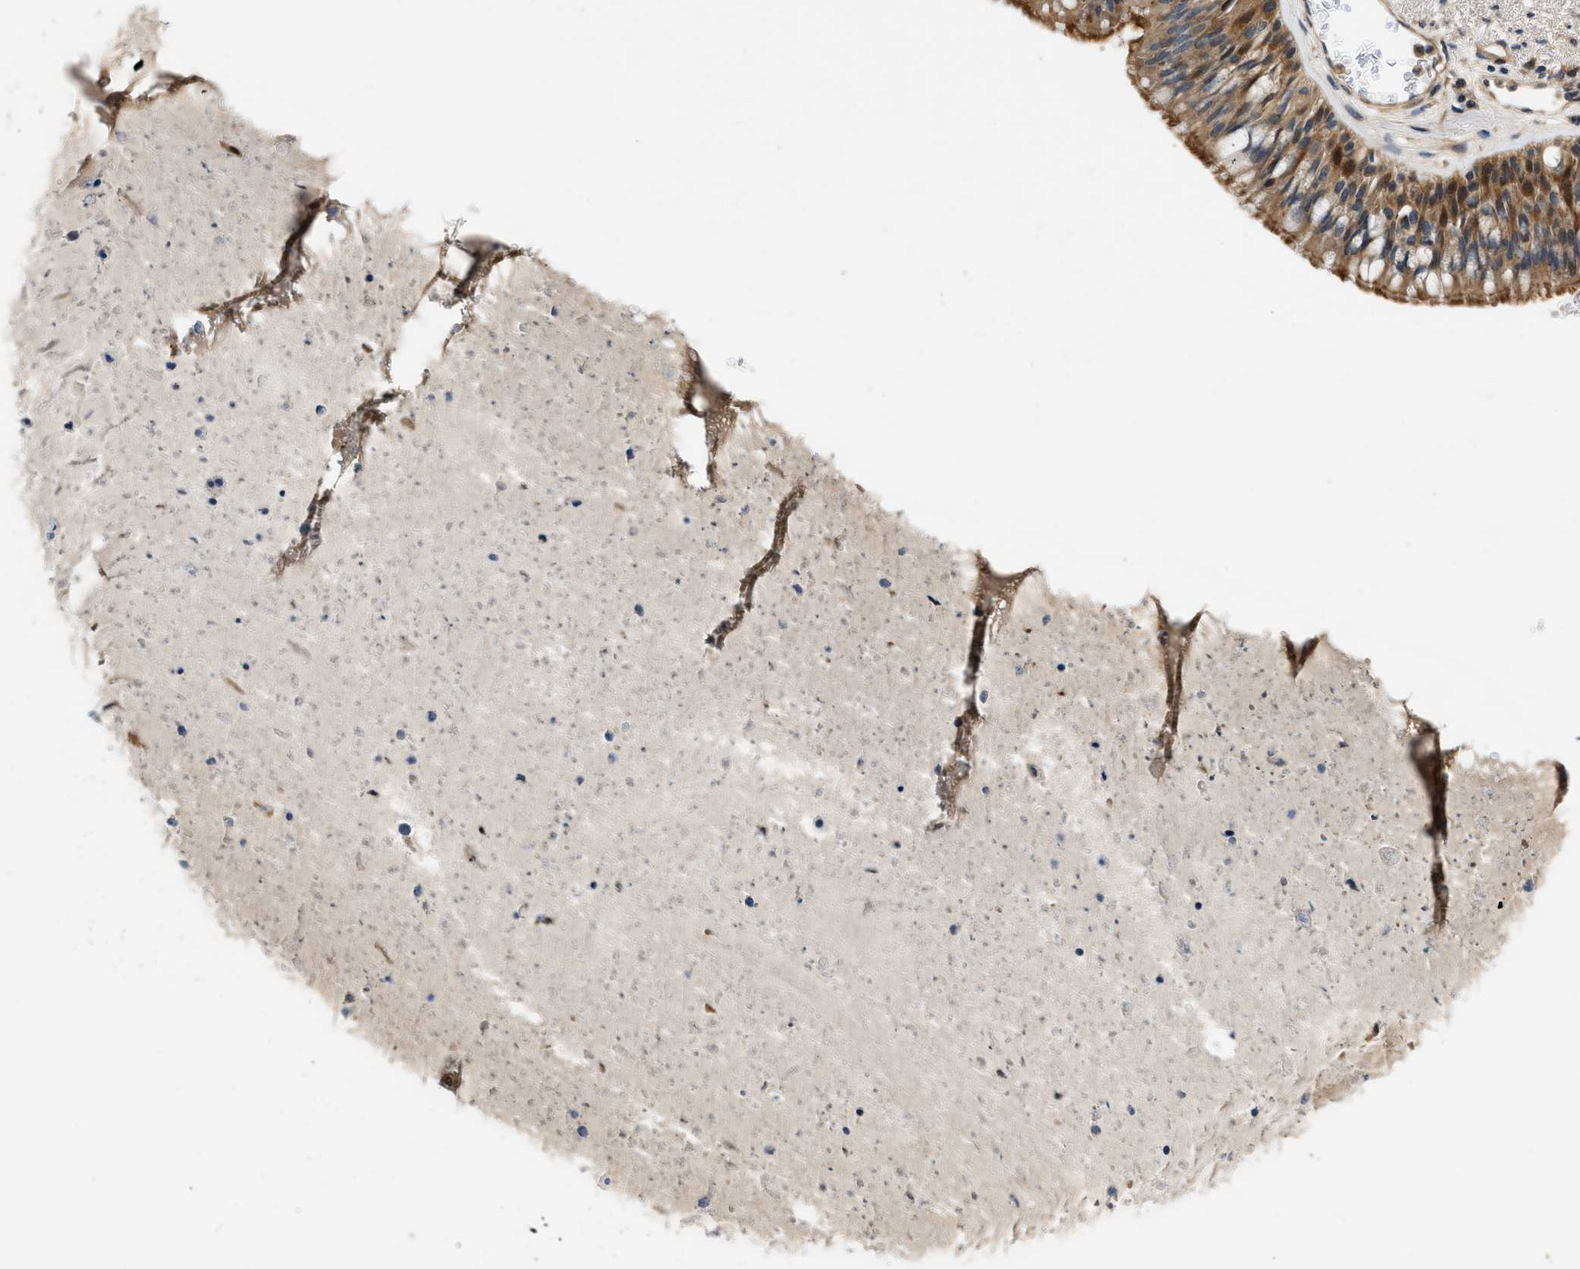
{"staining": {"intensity": "moderate", "quantity": ">75%", "location": "cytoplasmic/membranous"}, "tissue": "bronchus", "cell_type": "Respiratory epithelial cells", "image_type": "normal", "snomed": [{"axis": "morphology", "description": "Normal tissue, NOS"}, {"axis": "morphology", "description": "Adenocarcinoma, NOS"}, {"axis": "morphology", "description": "Adenocarcinoma, metastatic, NOS"}, {"axis": "topography", "description": "Lymph node"}, {"axis": "topography", "description": "Bronchus"}, {"axis": "topography", "description": "Lung"}], "caption": "Immunohistochemical staining of unremarkable bronchus exhibits moderate cytoplasmic/membranous protein positivity in about >75% of respiratory epithelial cells.", "gene": "GPR31", "patient": {"sex": "female", "age": 54}}